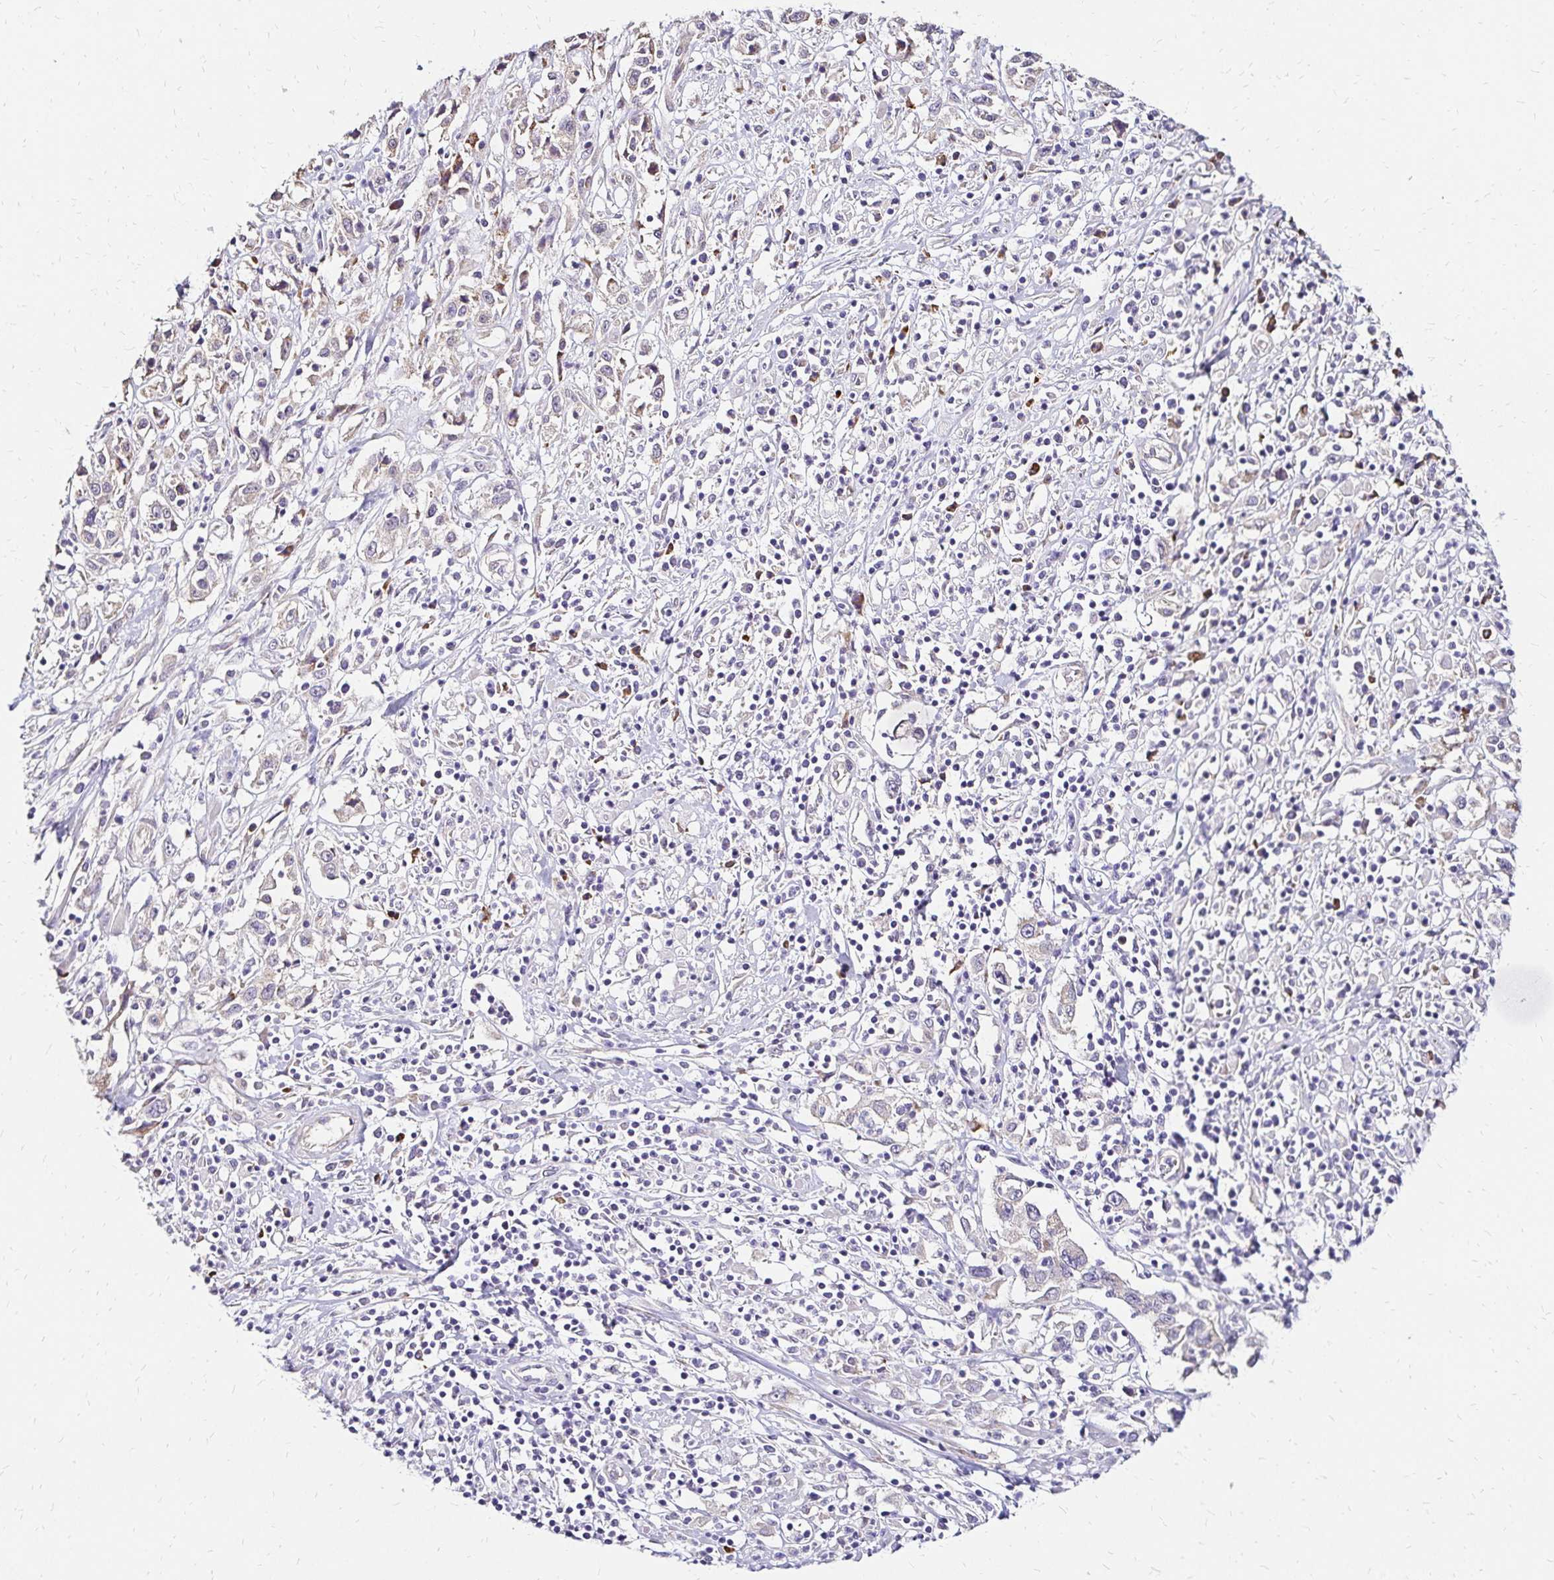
{"staining": {"intensity": "negative", "quantity": "none", "location": "none"}, "tissue": "cervical cancer", "cell_type": "Tumor cells", "image_type": "cancer", "snomed": [{"axis": "morphology", "description": "Adenocarcinoma, NOS"}, {"axis": "topography", "description": "Cervix"}], "caption": "IHC micrograph of neoplastic tissue: cervical adenocarcinoma stained with DAB shows no significant protein expression in tumor cells.", "gene": "PRIMA1", "patient": {"sex": "female", "age": 40}}